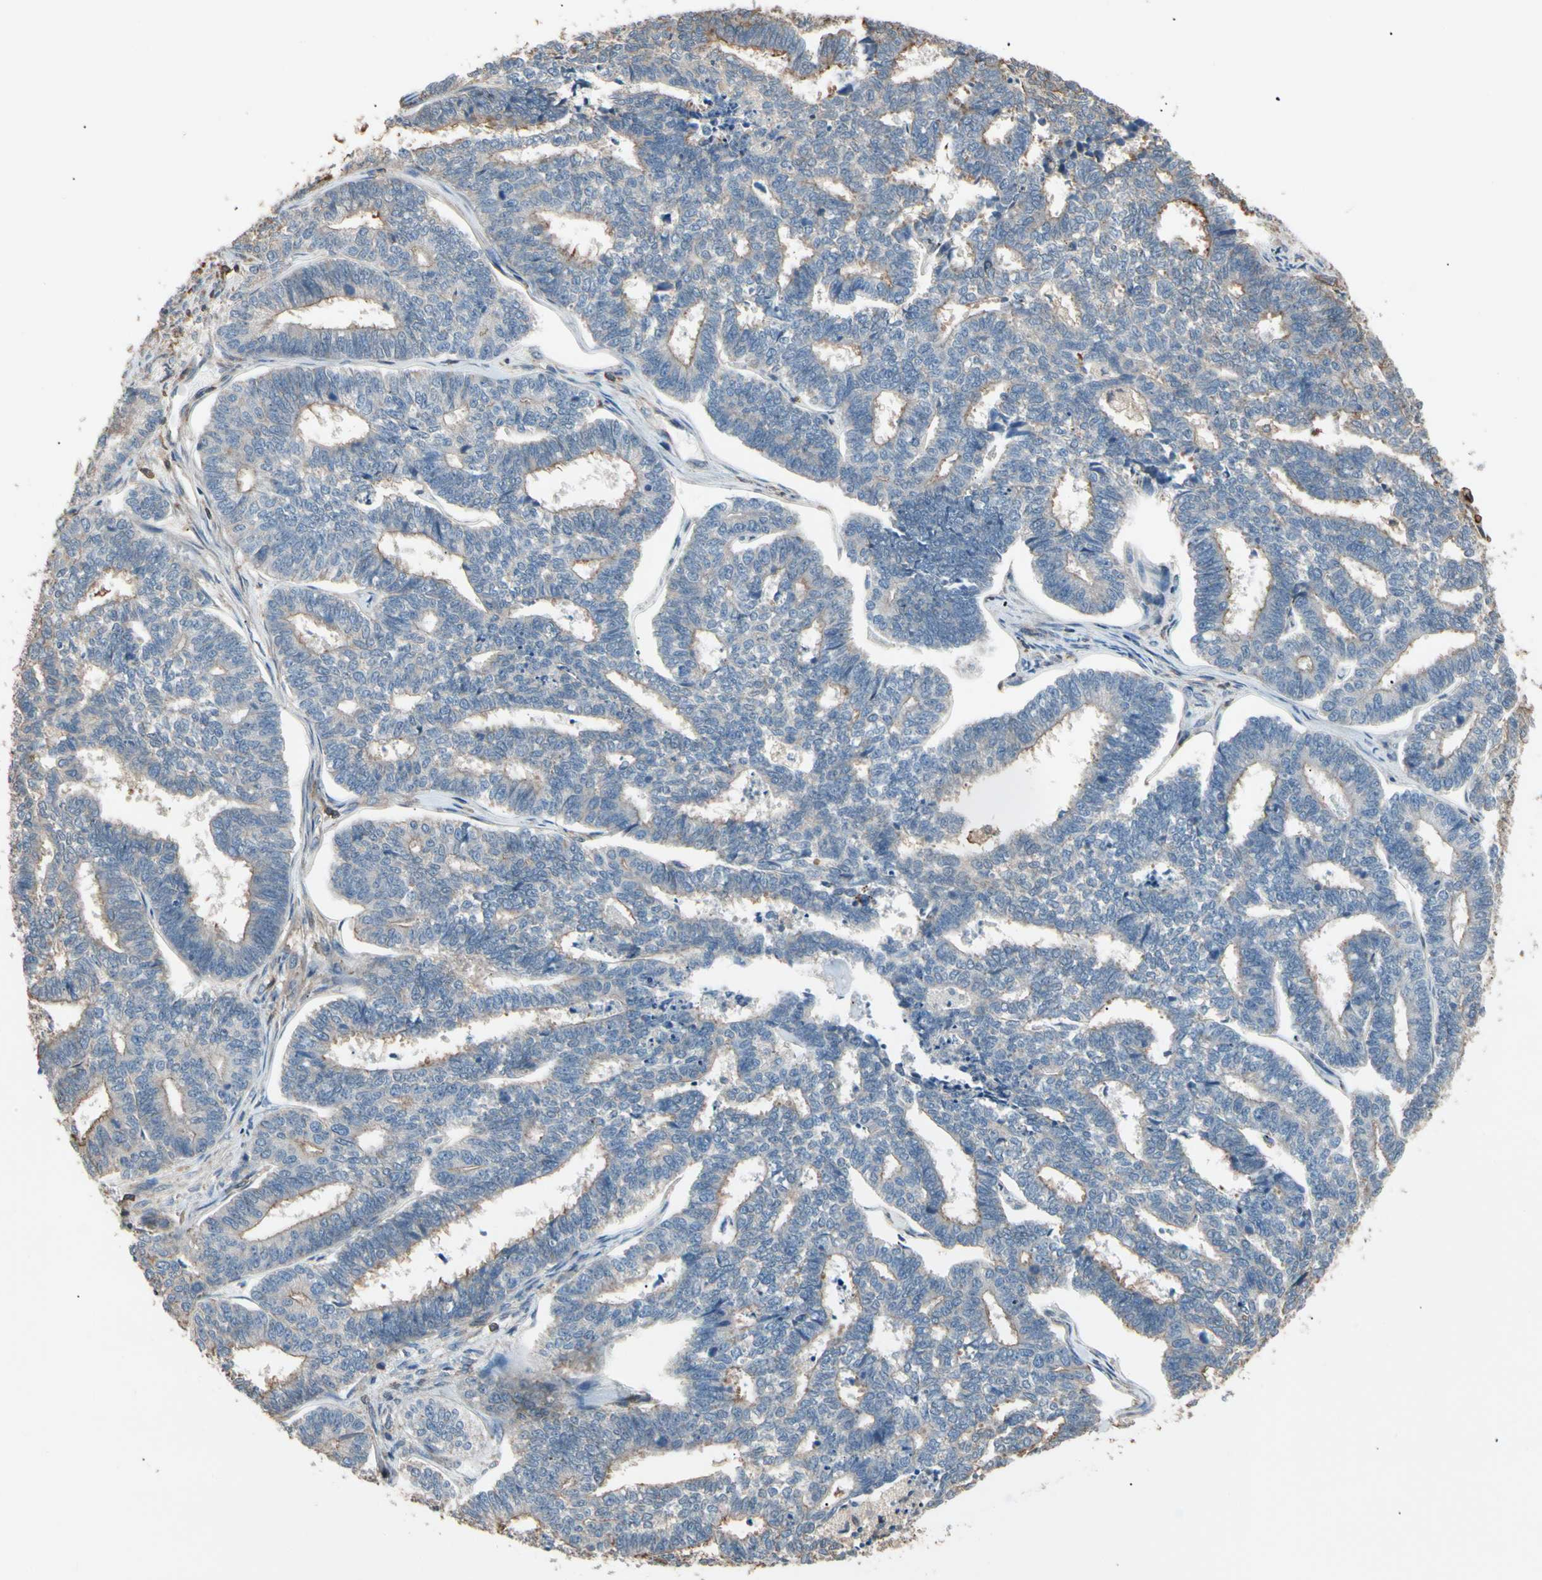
{"staining": {"intensity": "weak", "quantity": "25%-75%", "location": "cytoplasmic/membranous"}, "tissue": "endometrial cancer", "cell_type": "Tumor cells", "image_type": "cancer", "snomed": [{"axis": "morphology", "description": "Adenocarcinoma, NOS"}, {"axis": "topography", "description": "Endometrium"}], "caption": "This micrograph exhibits immunohistochemistry (IHC) staining of adenocarcinoma (endometrial), with low weak cytoplasmic/membranous staining in about 25%-75% of tumor cells.", "gene": "MAPK13", "patient": {"sex": "female", "age": 70}}